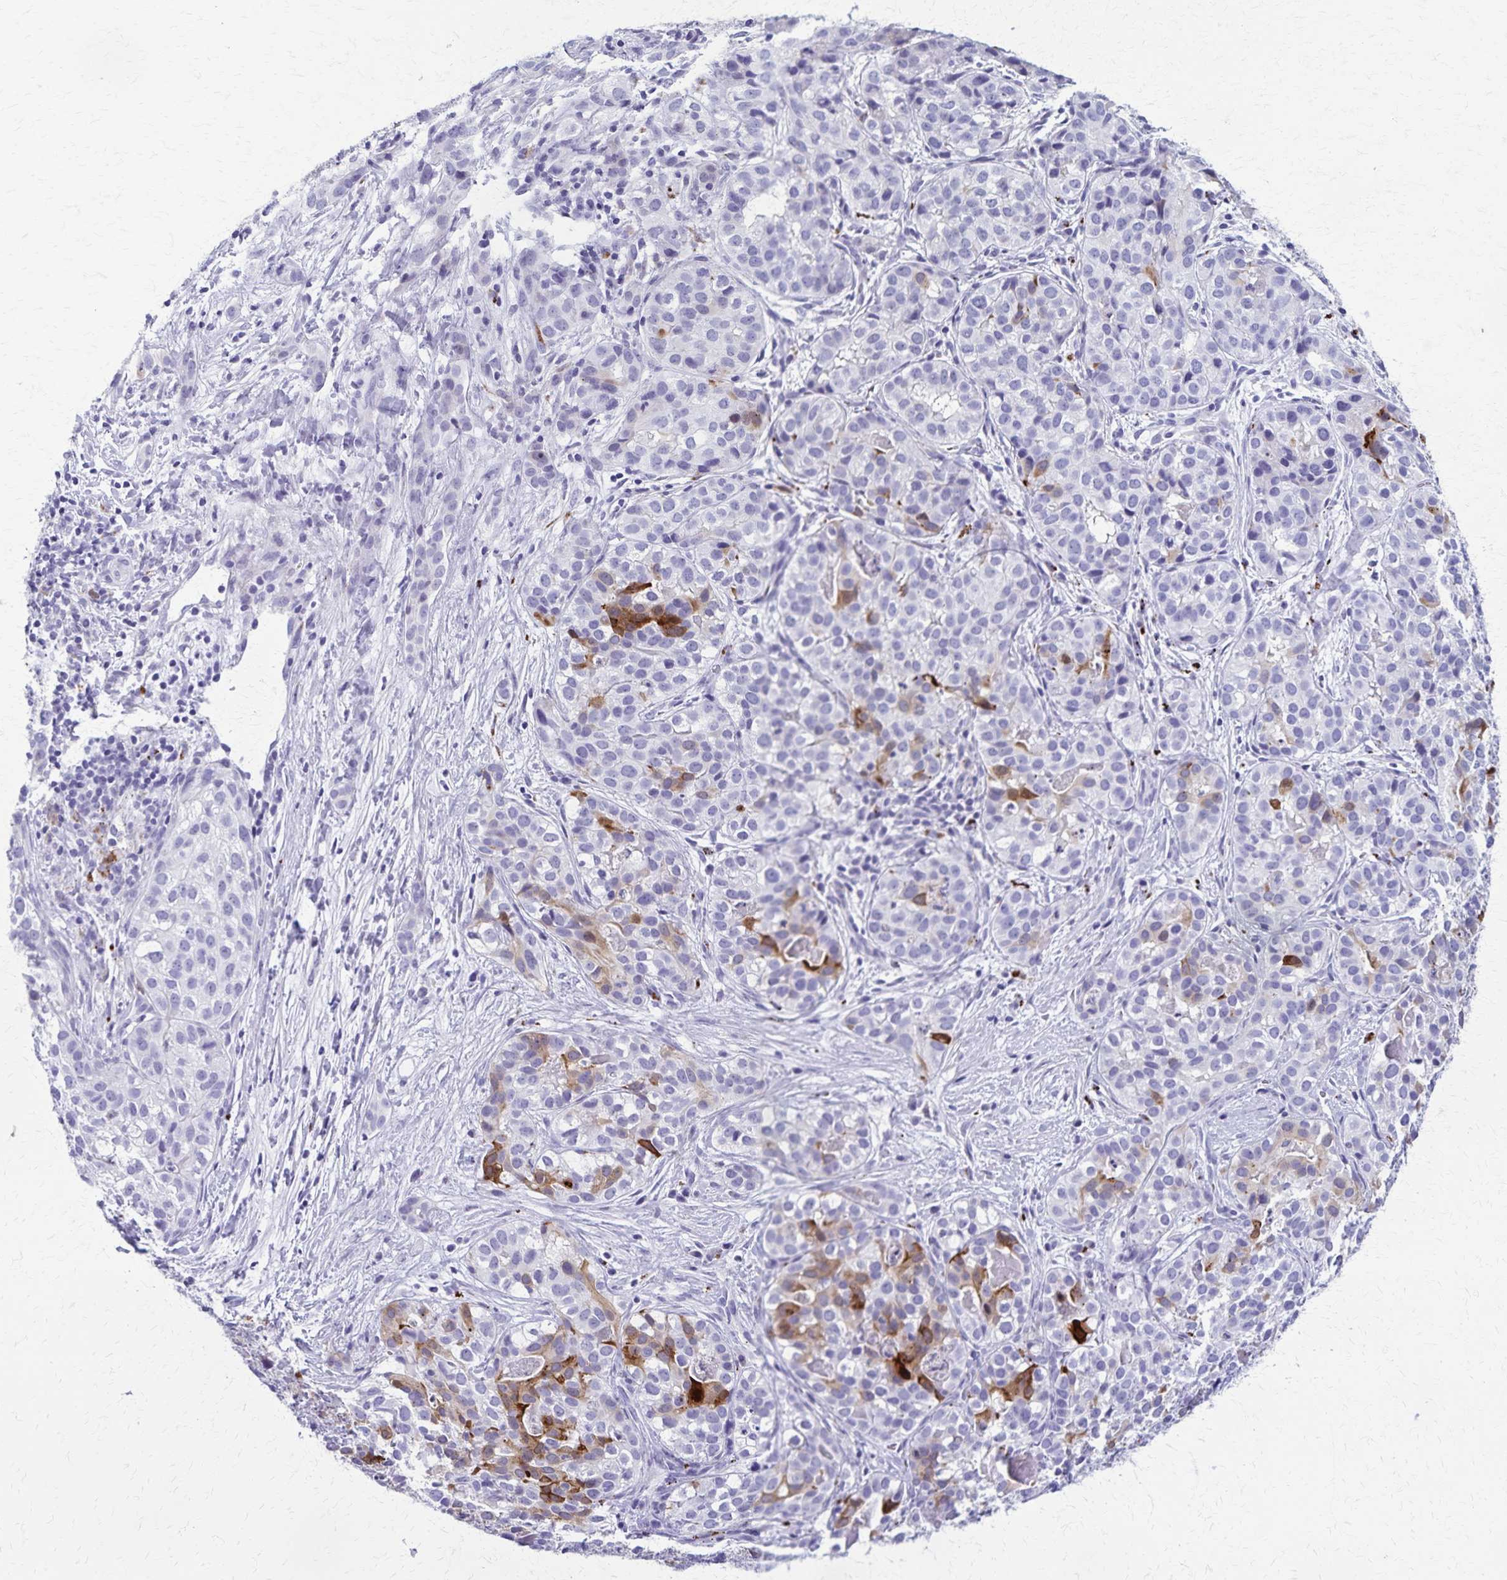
{"staining": {"intensity": "strong", "quantity": "<25%", "location": "cytoplasmic/membranous"}, "tissue": "liver cancer", "cell_type": "Tumor cells", "image_type": "cancer", "snomed": [{"axis": "morphology", "description": "Cholangiocarcinoma"}, {"axis": "topography", "description": "Liver"}], "caption": "The photomicrograph shows a brown stain indicating the presence of a protein in the cytoplasmic/membranous of tumor cells in liver cancer.", "gene": "TMEM60", "patient": {"sex": "male", "age": 56}}